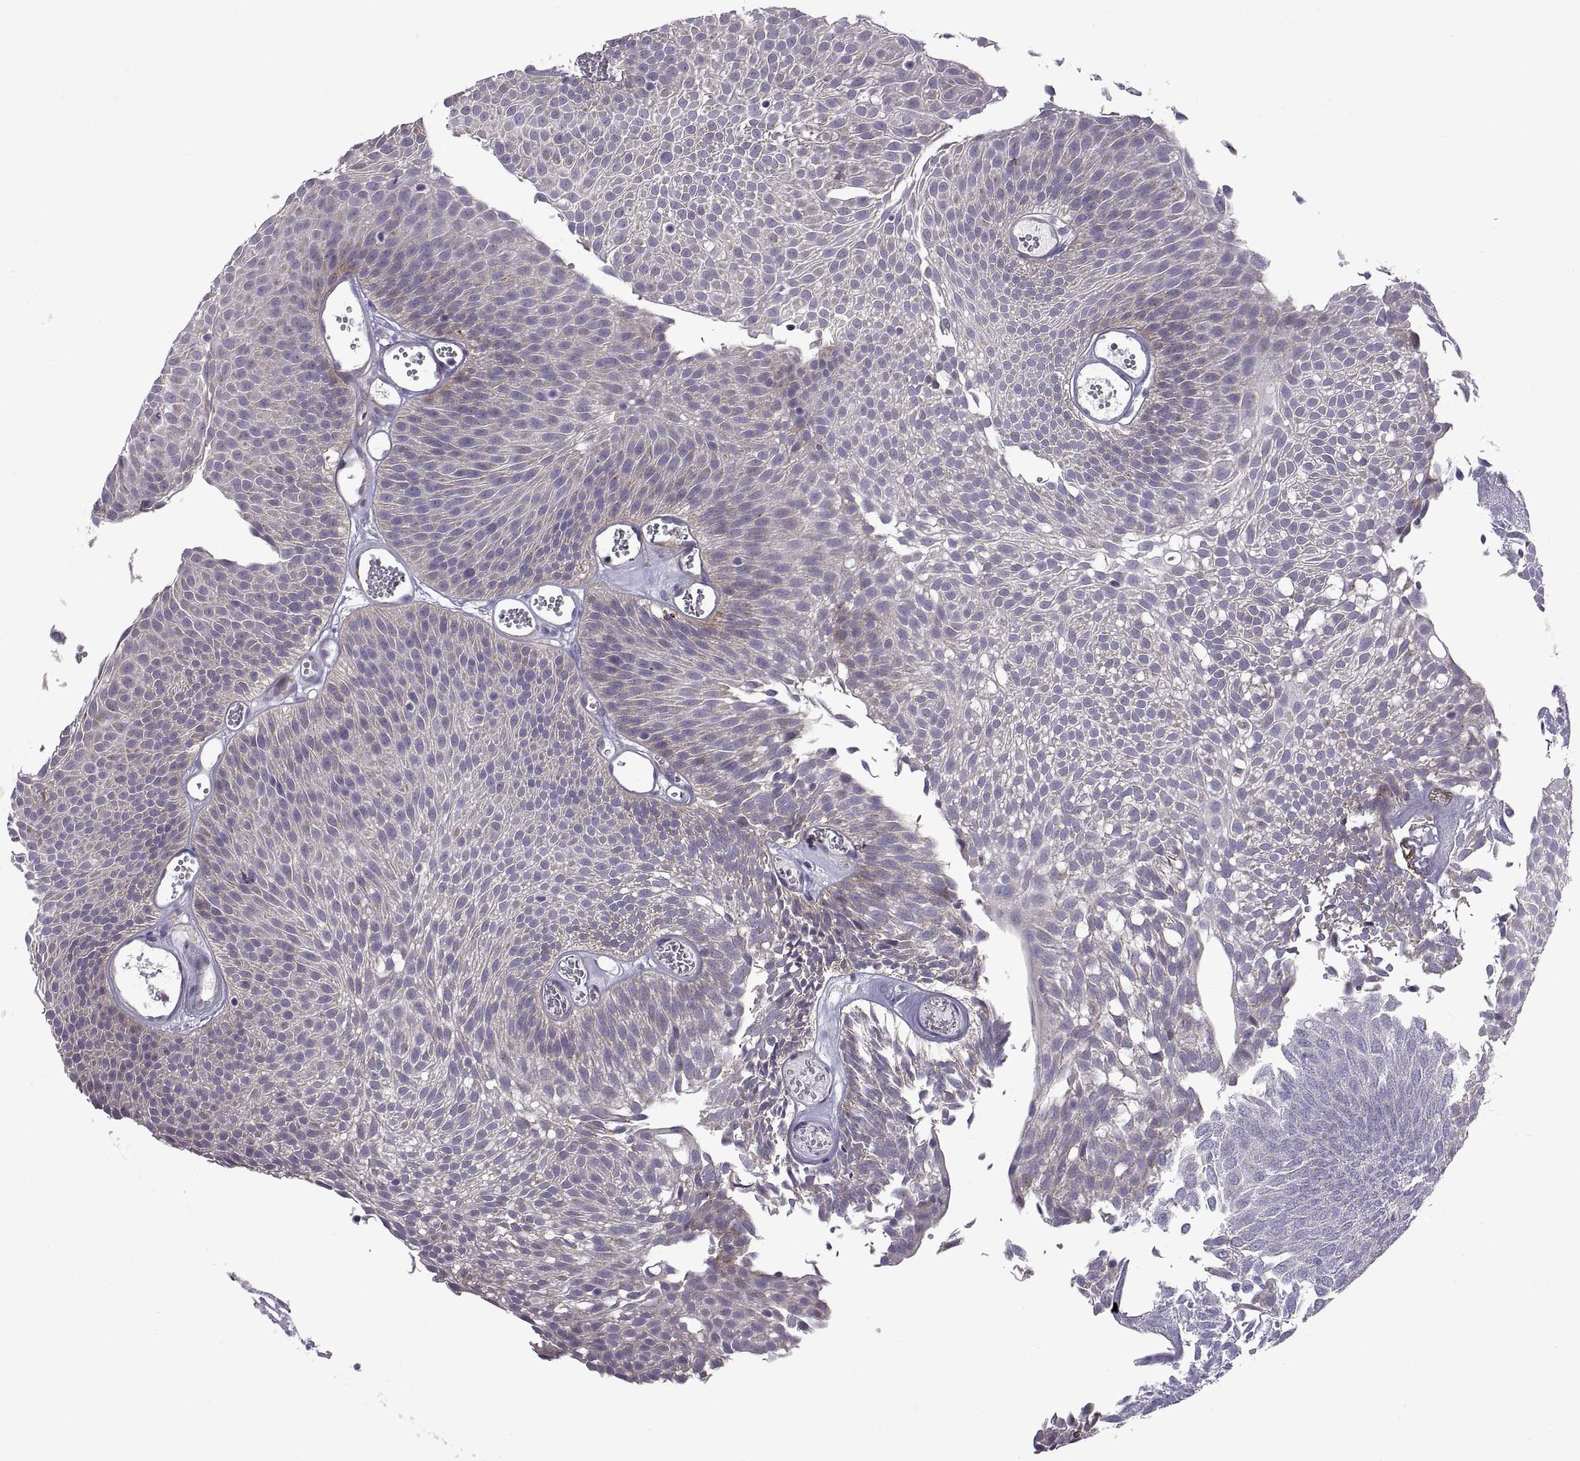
{"staining": {"intensity": "negative", "quantity": "none", "location": "none"}, "tissue": "urothelial cancer", "cell_type": "Tumor cells", "image_type": "cancer", "snomed": [{"axis": "morphology", "description": "Urothelial carcinoma, Low grade"}, {"axis": "topography", "description": "Urinary bladder"}], "caption": "This is a photomicrograph of IHC staining of urothelial cancer, which shows no expression in tumor cells.", "gene": "ARSL", "patient": {"sex": "male", "age": 52}}